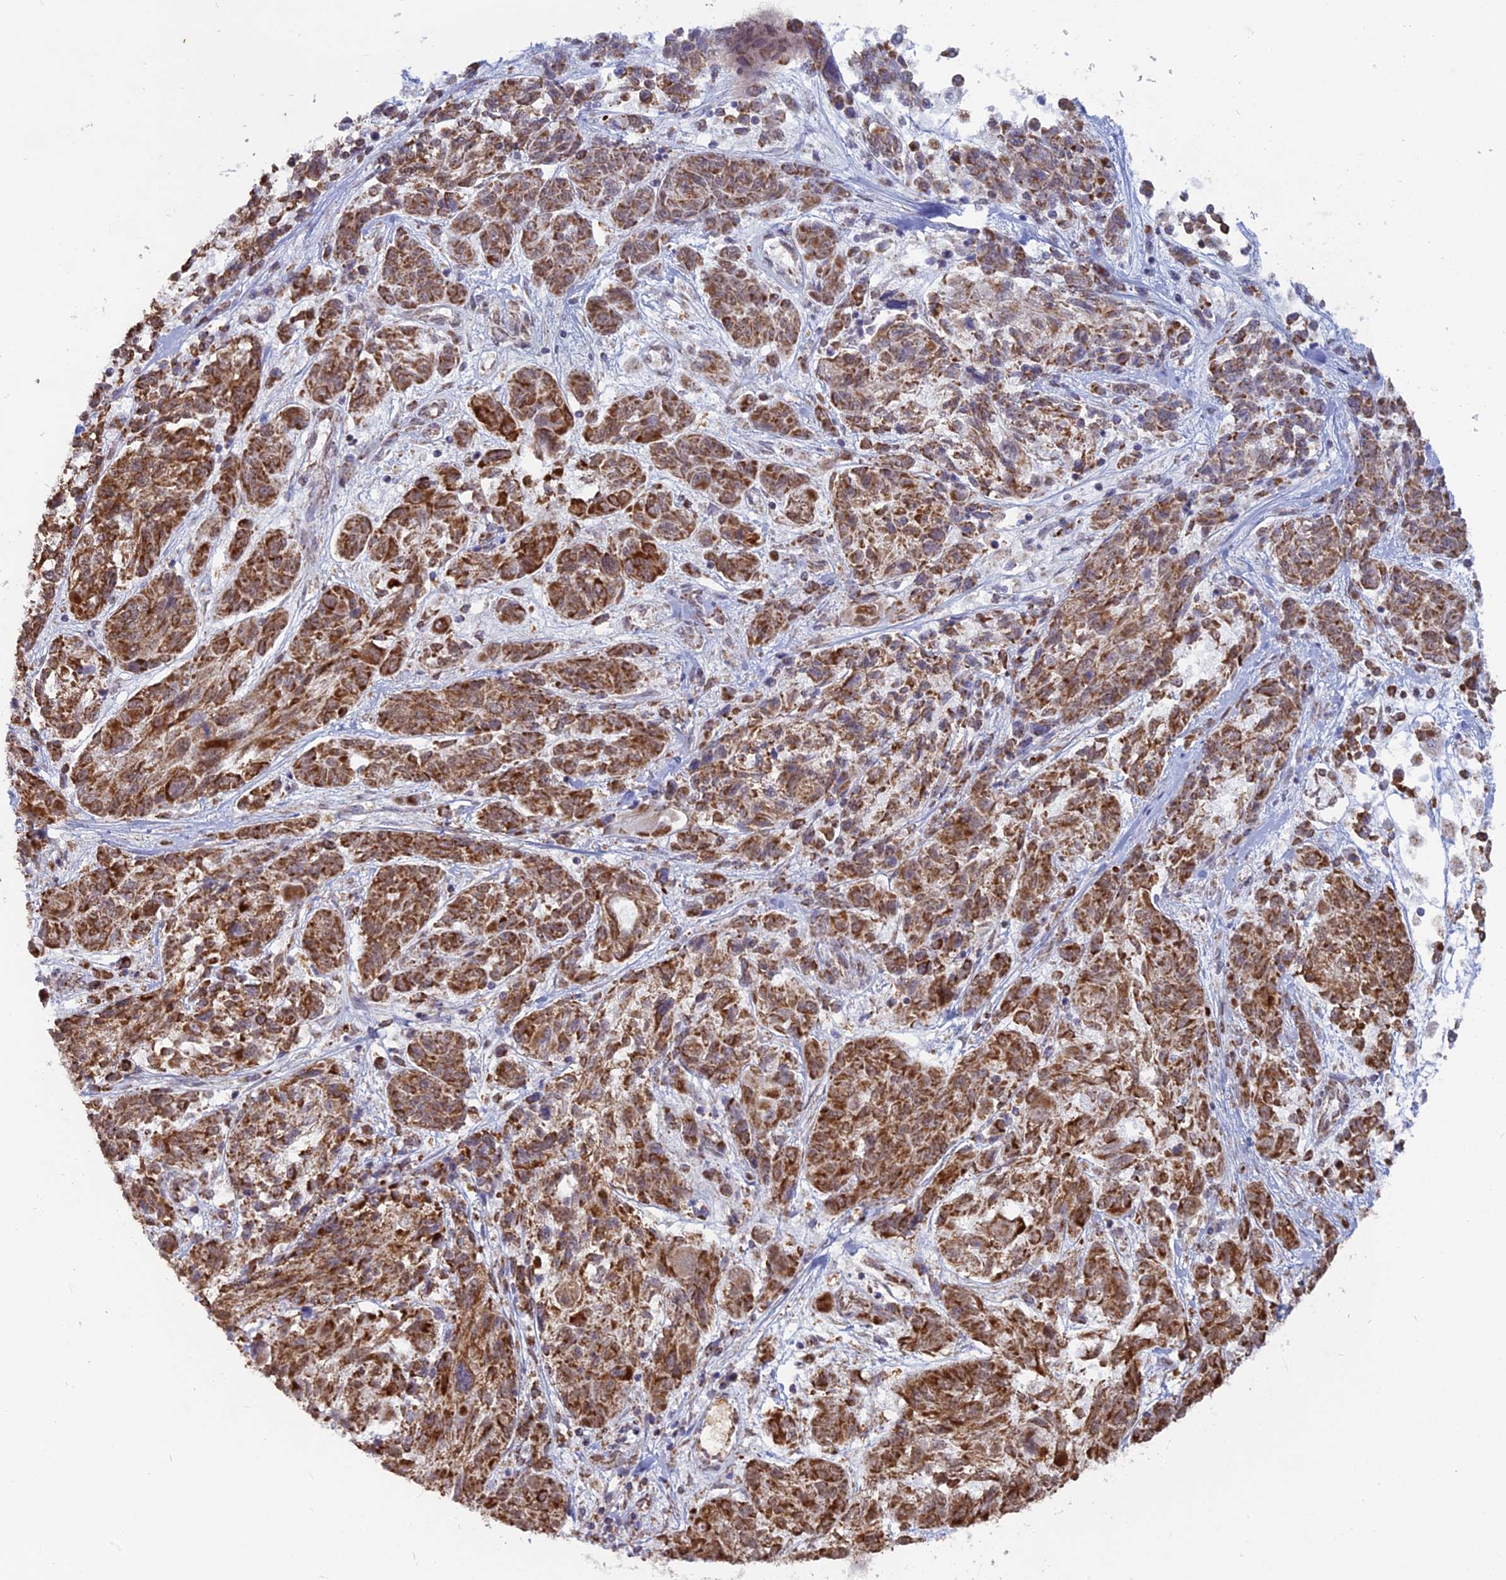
{"staining": {"intensity": "strong", "quantity": ">75%", "location": "cytoplasmic/membranous"}, "tissue": "melanoma", "cell_type": "Tumor cells", "image_type": "cancer", "snomed": [{"axis": "morphology", "description": "Malignant melanoma, NOS"}, {"axis": "topography", "description": "Skin"}], "caption": "The photomicrograph exhibits immunohistochemical staining of melanoma. There is strong cytoplasmic/membranous expression is appreciated in approximately >75% of tumor cells. The staining was performed using DAB (3,3'-diaminobenzidine) to visualize the protein expression in brown, while the nuclei were stained in blue with hematoxylin (Magnification: 20x).", "gene": "ARHGAP40", "patient": {"sex": "male", "age": 53}}